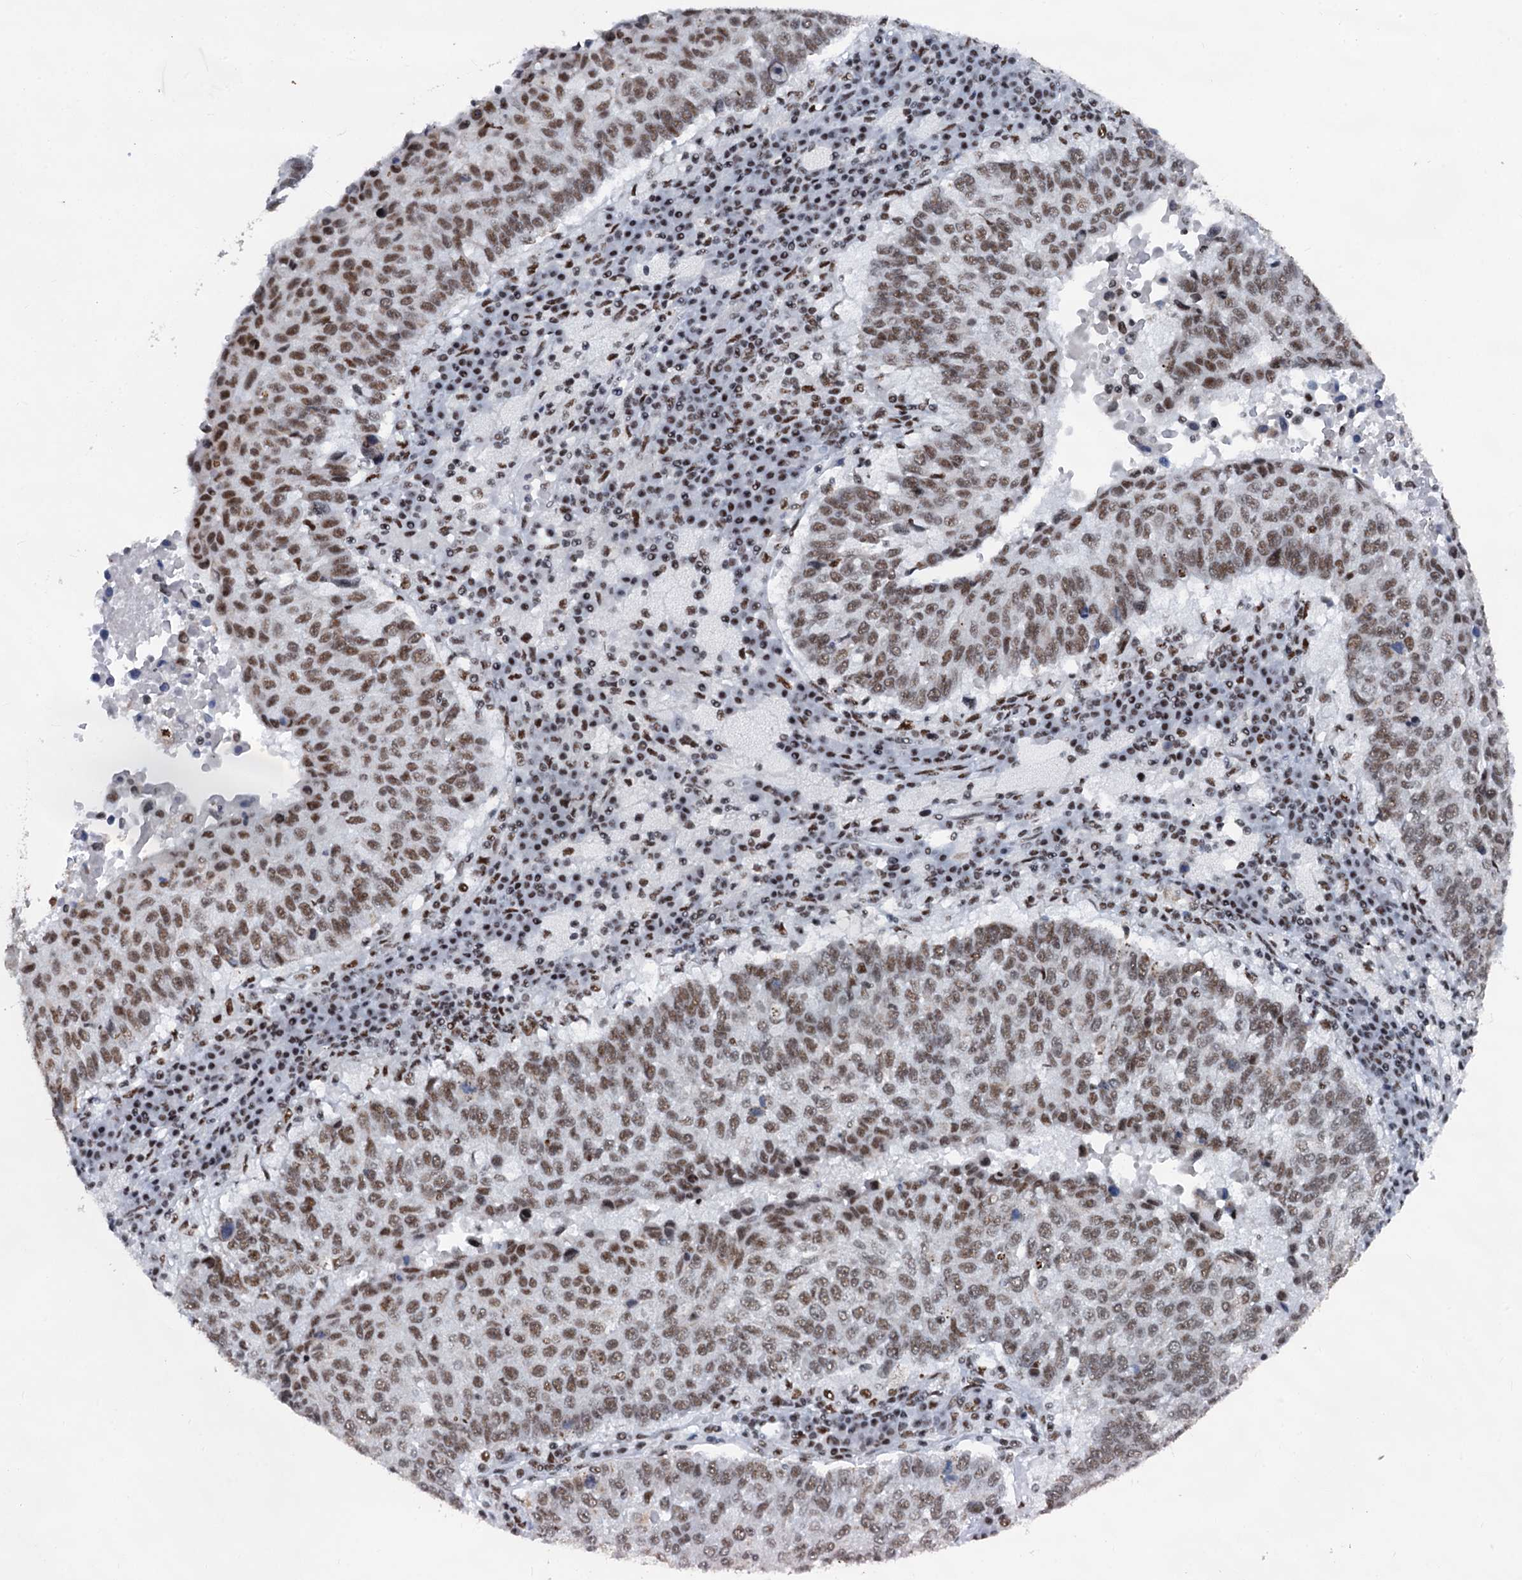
{"staining": {"intensity": "moderate", "quantity": ">75%", "location": "nuclear"}, "tissue": "lung cancer", "cell_type": "Tumor cells", "image_type": "cancer", "snomed": [{"axis": "morphology", "description": "Squamous cell carcinoma, NOS"}, {"axis": "topography", "description": "Lung"}], "caption": "This is a micrograph of immunohistochemistry (IHC) staining of lung cancer (squamous cell carcinoma), which shows moderate positivity in the nuclear of tumor cells.", "gene": "DDX23", "patient": {"sex": "male", "age": 73}}